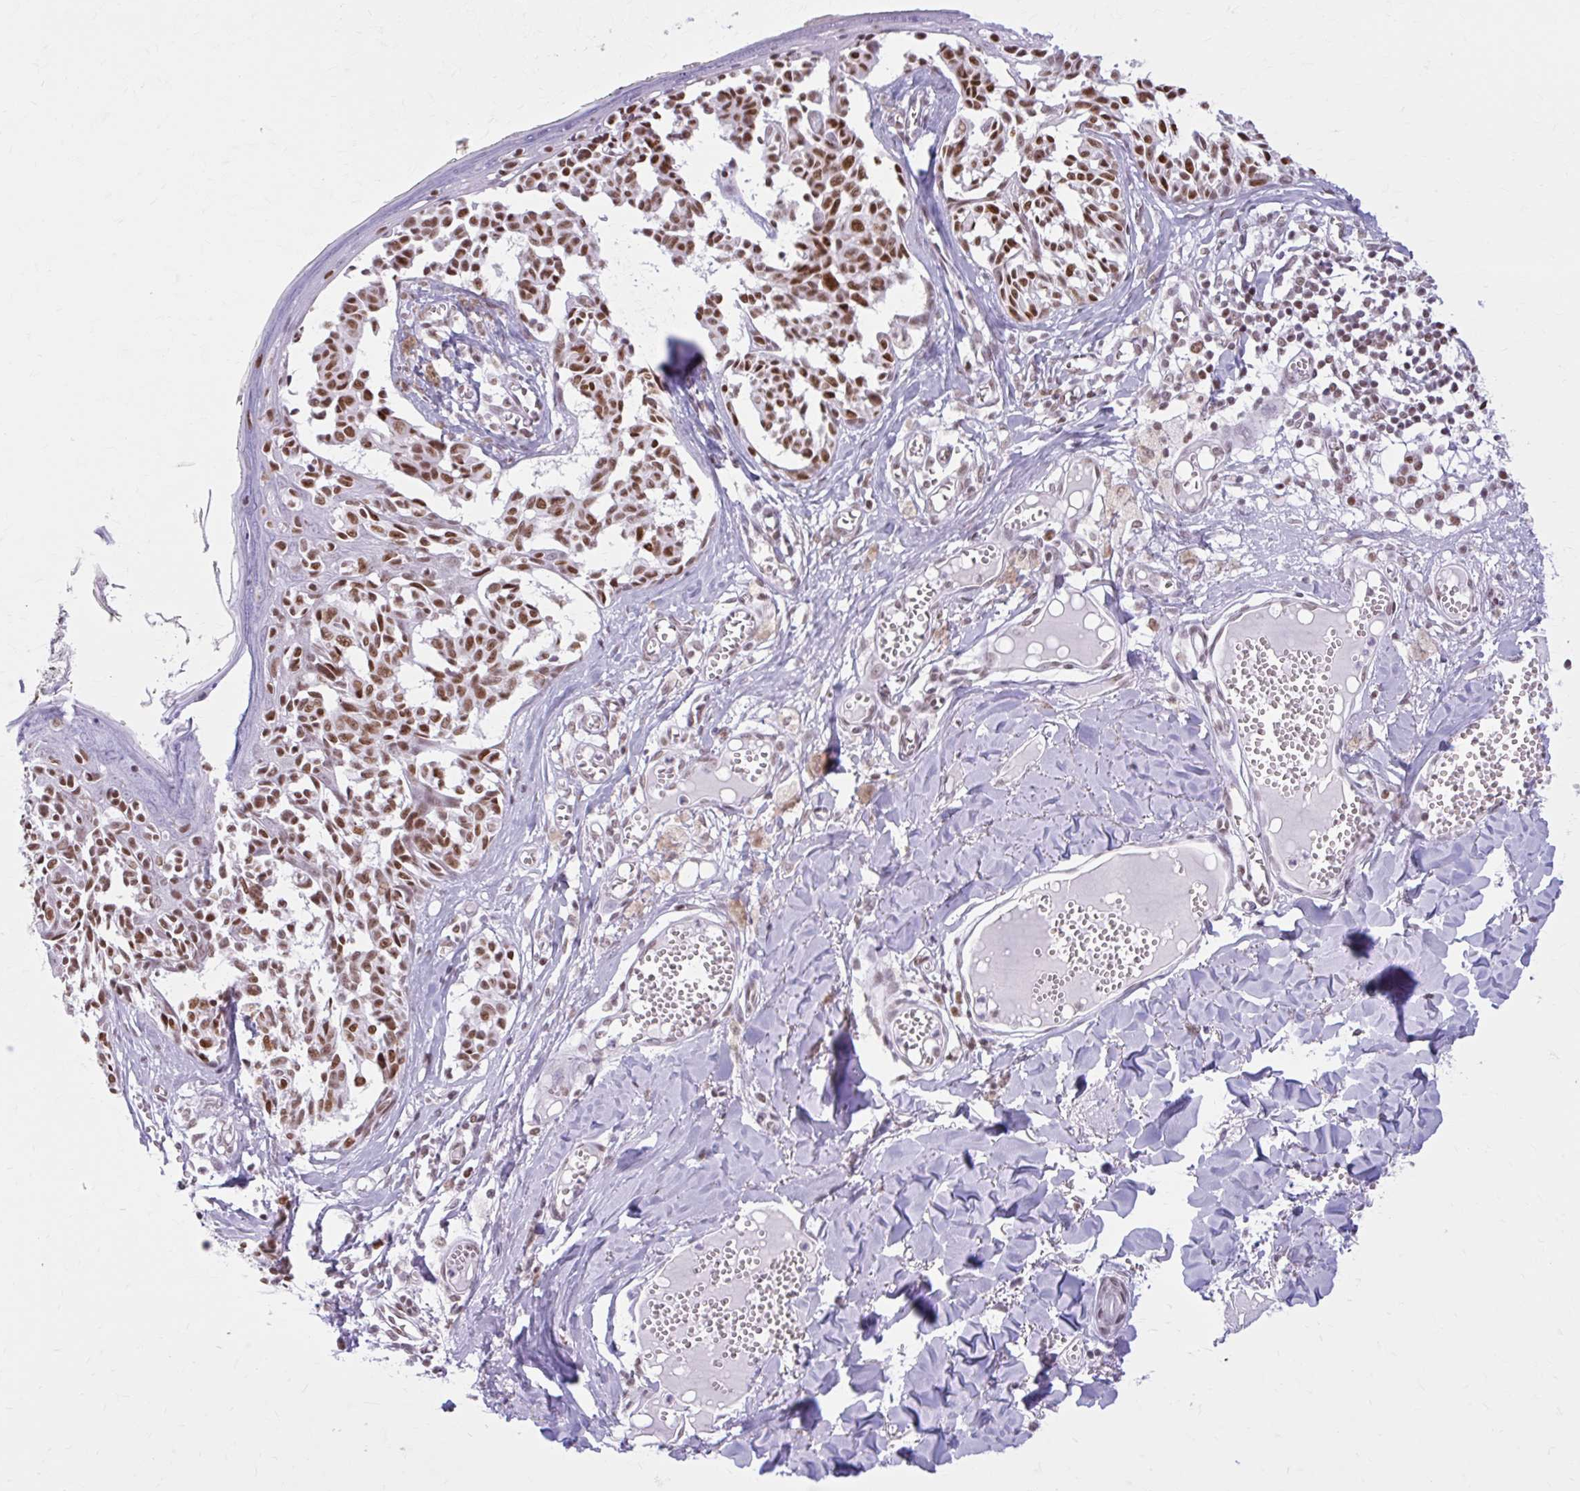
{"staining": {"intensity": "moderate", "quantity": ">75%", "location": "nuclear"}, "tissue": "melanoma", "cell_type": "Tumor cells", "image_type": "cancer", "snomed": [{"axis": "morphology", "description": "Malignant melanoma, NOS"}, {"axis": "topography", "description": "Skin"}], "caption": "Malignant melanoma tissue demonstrates moderate nuclear staining in approximately >75% of tumor cells, visualized by immunohistochemistry. Ihc stains the protein in brown and the nuclei are stained blue.", "gene": "PABIR1", "patient": {"sex": "female", "age": 43}}